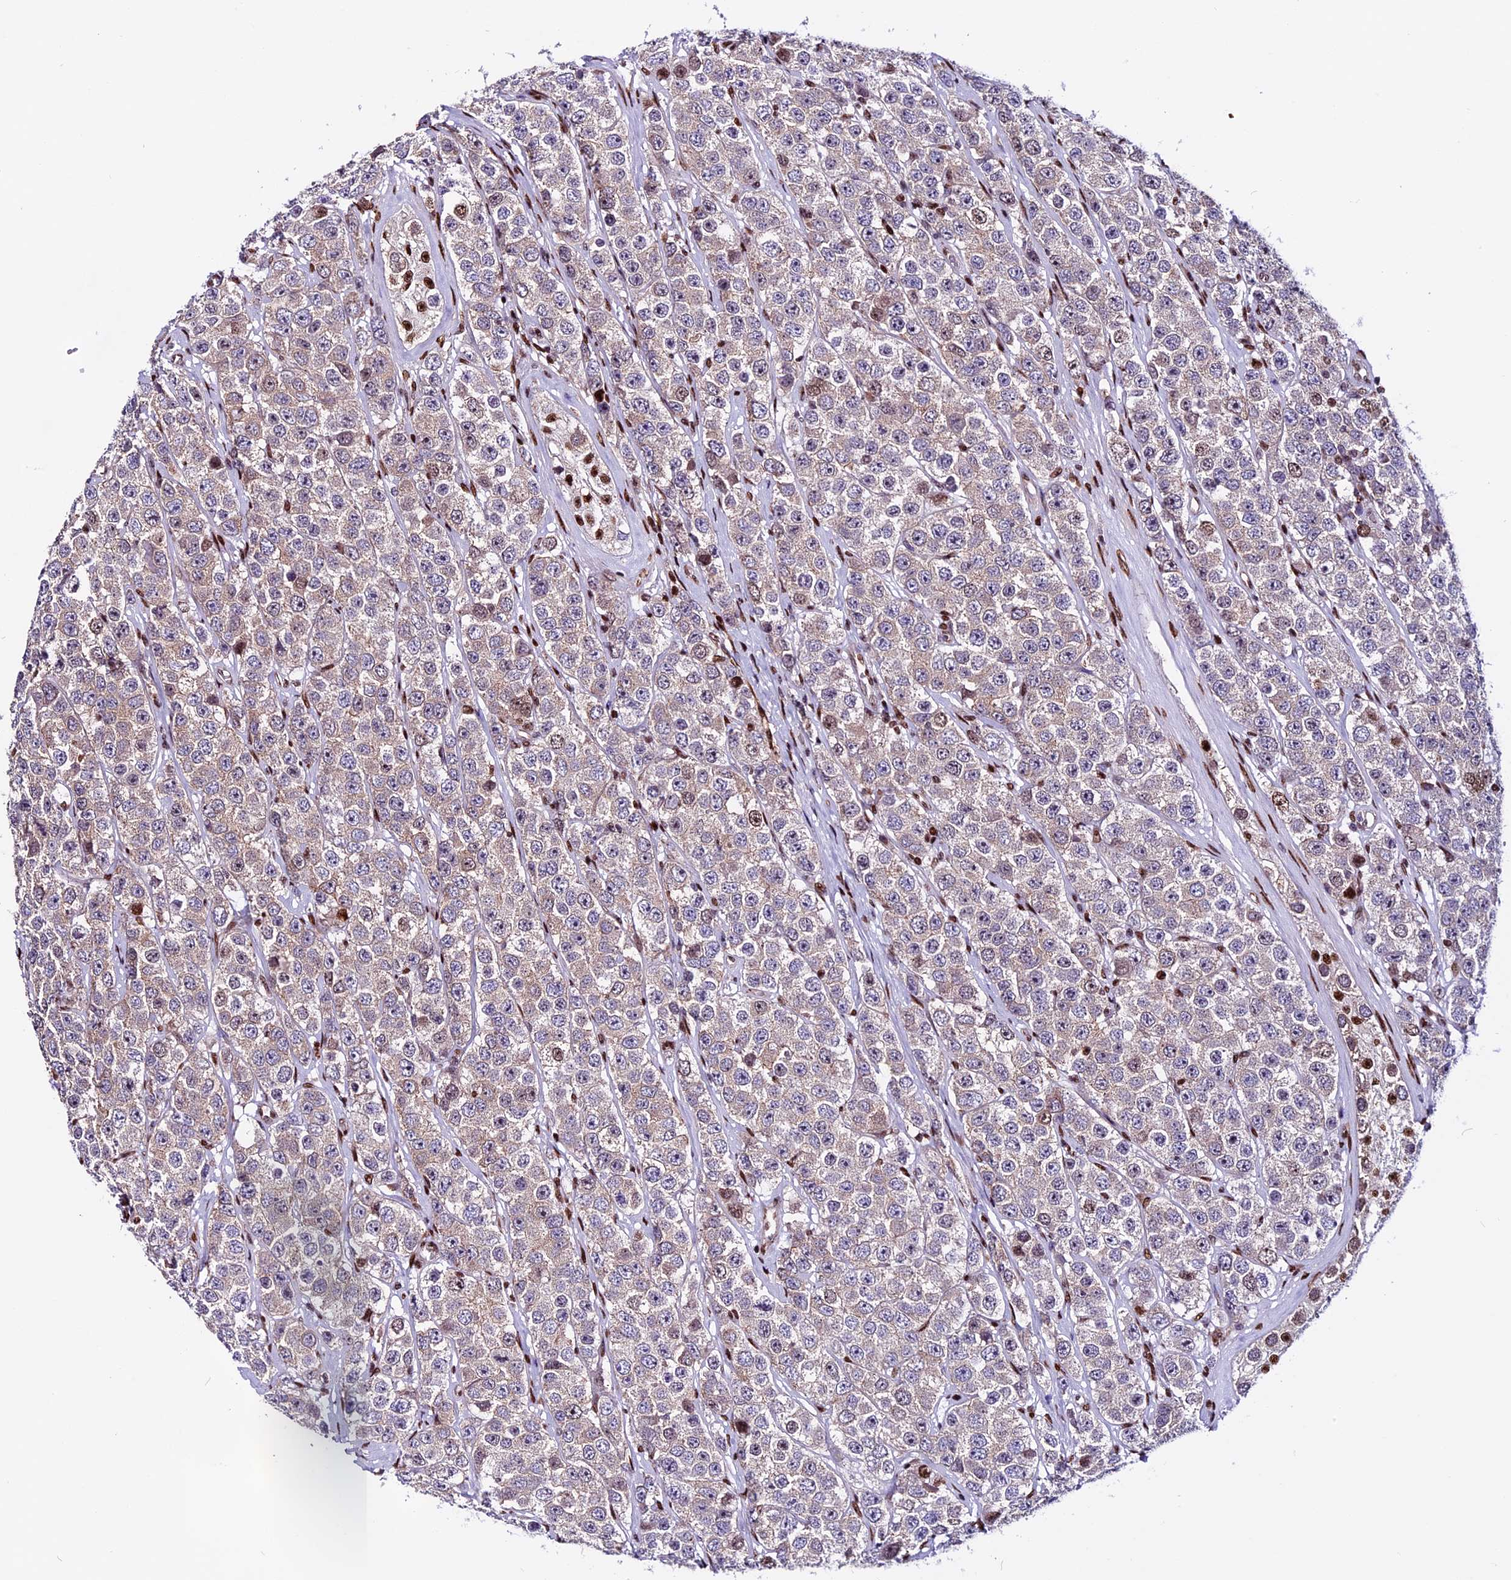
{"staining": {"intensity": "moderate", "quantity": "<25%", "location": "nuclear"}, "tissue": "testis cancer", "cell_type": "Tumor cells", "image_type": "cancer", "snomed": [{"axis": "morphology", "description": "Seminoma, NOS"}, {"axis": "topography", "description": "Testis"}], "caption": "Moderate nuclear expression is present in about <25% of tumor cells in testis cancer.", "gene": "RINL", "patient": {"sex": "male", "age": 28}}